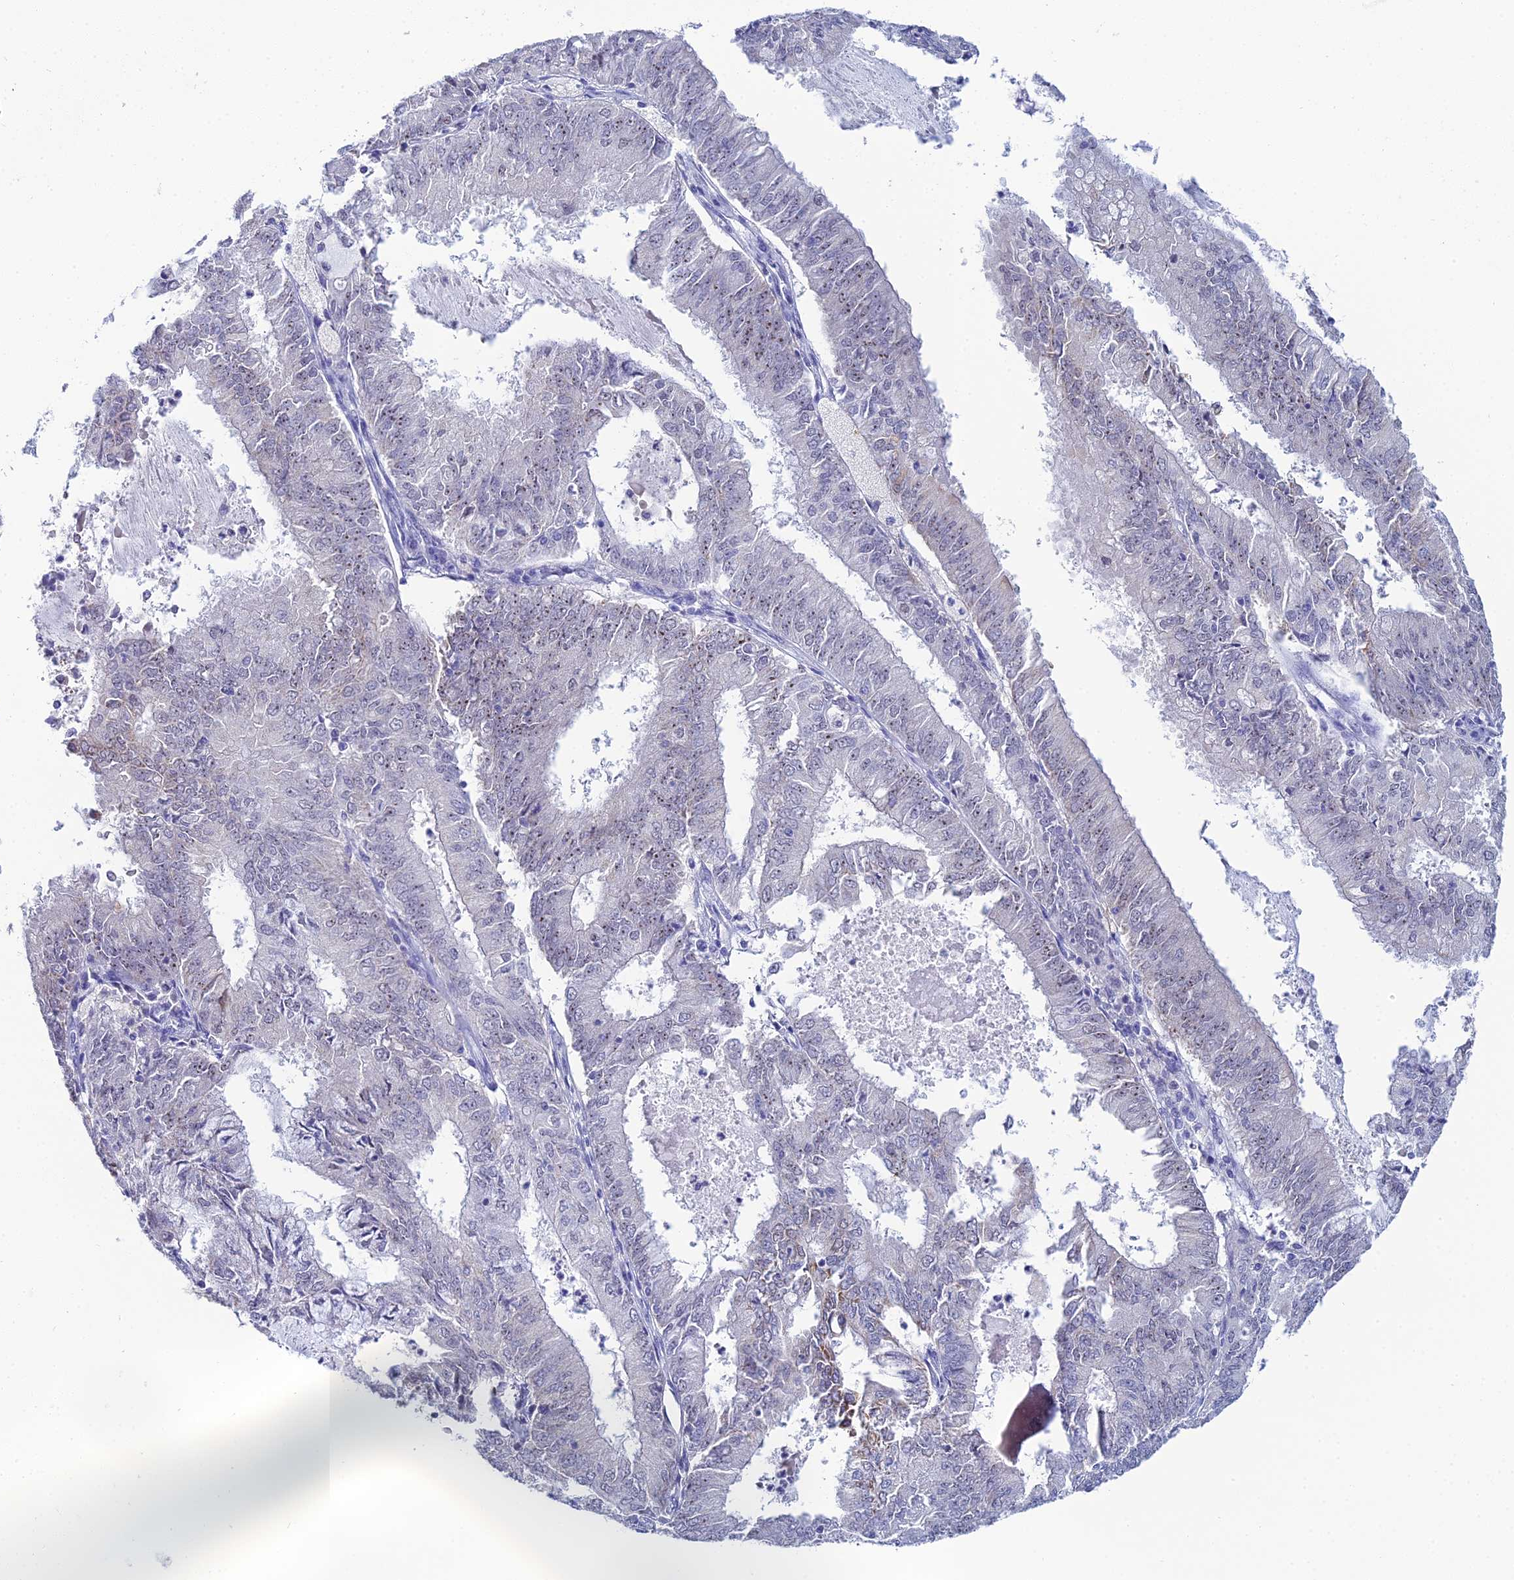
{"staining": {"intensity": "moderate", "quantity": "<25%", "location": "nuclear"}, "tissue": "endometrial cancer", "cell_type": "Tumor cells", "image_type": "cancer", "snomed": [{"axis": "morphology", "description": "Adenocarcinoma, NOS"}, {"axis": "topography", "description": "Endometrium"}], "caption": "Immunohistochemical staining of endometrial cancer (adenocarcinoma) demonstrates low levels of moderate nuclear protein positivity in approximately <25% of tumor cells.", "gene": "PLPP4", "patient": {"sex": "female", "age": 57}}